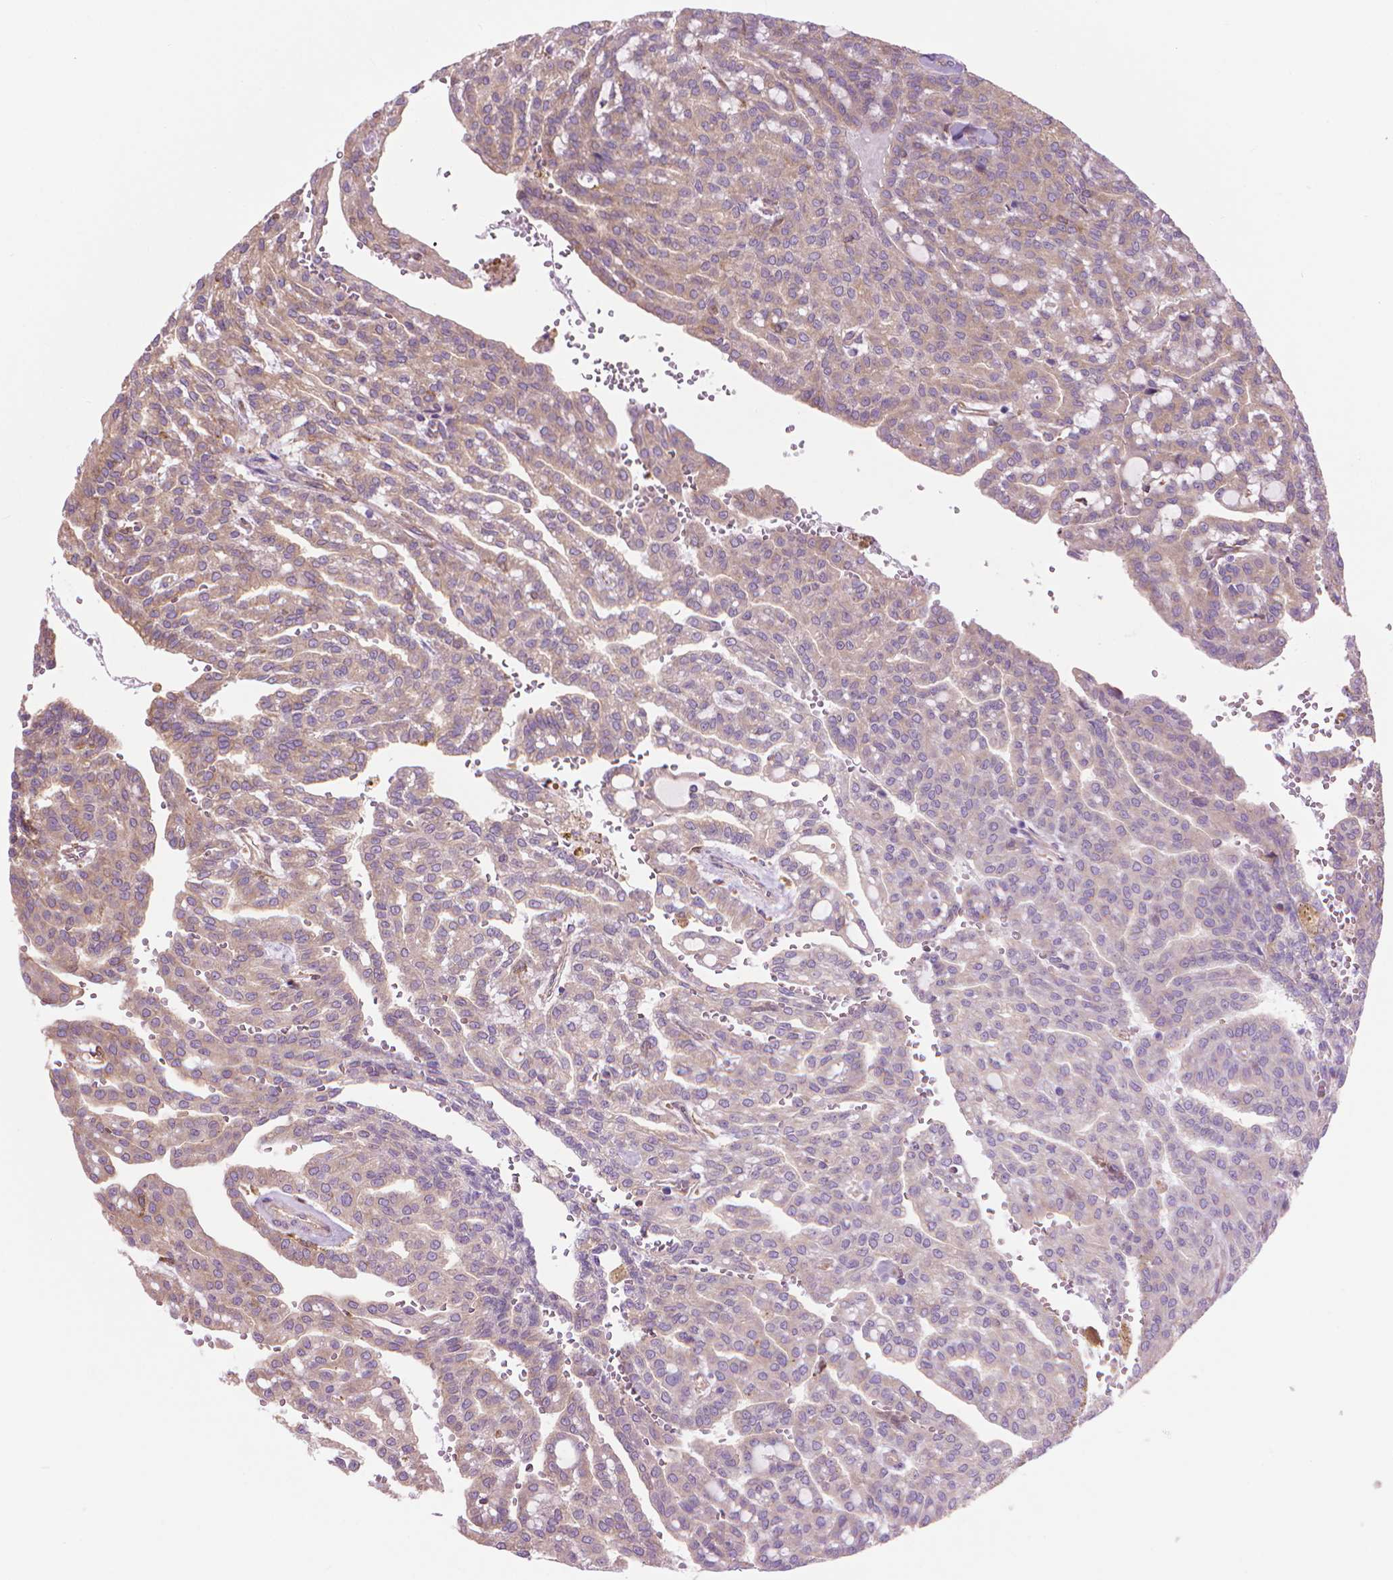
{"staining": {"intensity": "weak", "quantity": "<25%", "location": "cytoplasmic/membranous"}, "tissue": "renal cancer", "cell_type": "Tumor cells", "image_type": "cancer", "snomed": [{"axis": "morphology", "description": "Adenocarcinoma, NOS"}, {"axis": "topography", "description": "Kidney"}], "caption": "Immunohistochemical staining of human renal cancer exhibits no significant positivity in tumor cells.", "gene": "CORO1B", "patient": {"sex": "male", "age": 63}}